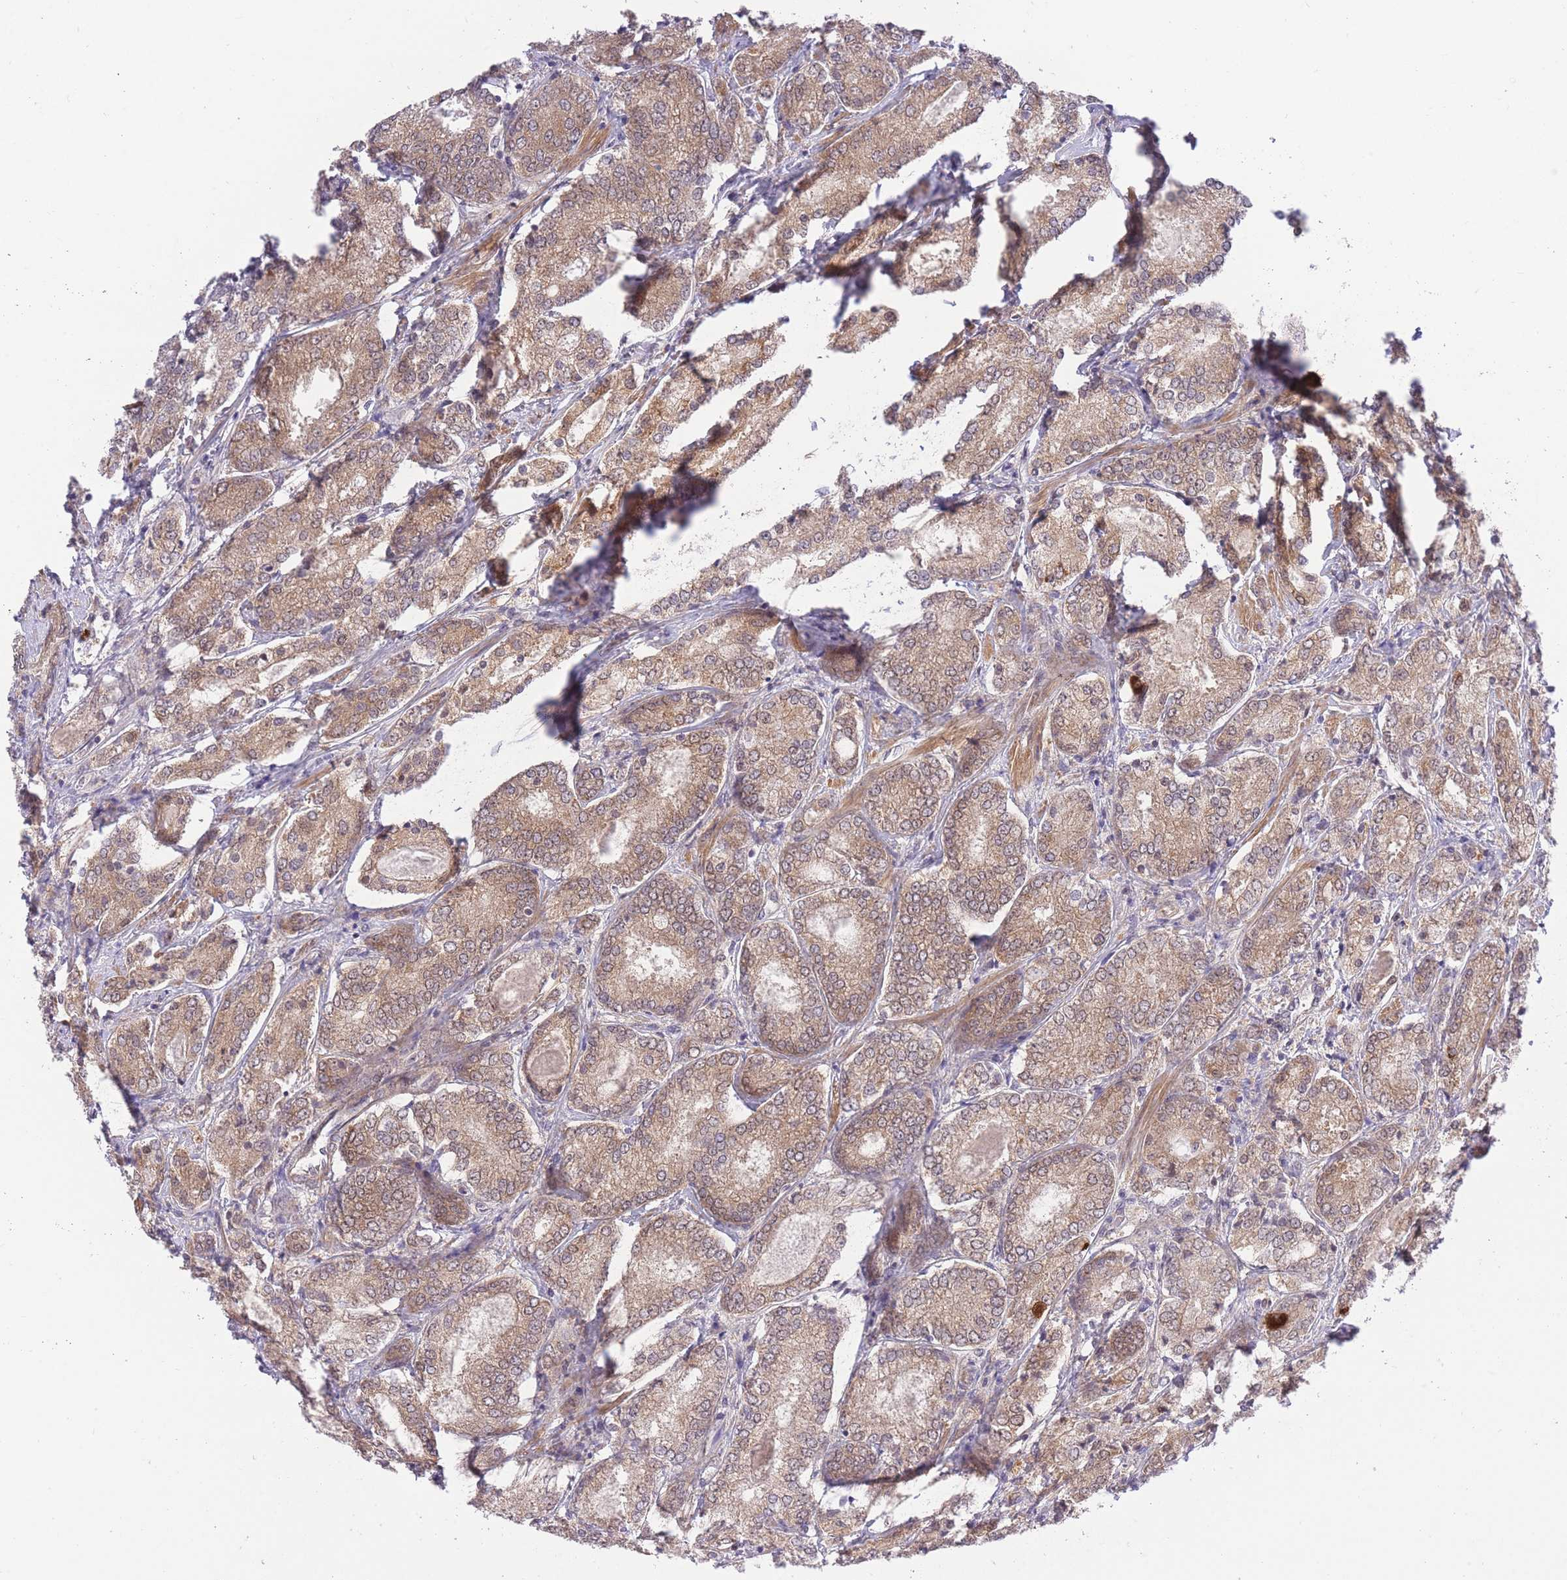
{"staining": {"intensity": "weak", "quantity": ">75%", "location": "cytoplasmic/membranous"}, "tissue": "prostate cancer", "cell_type": "Tumor cells", "image_type": "cancer", "snomed": [{"axis": "morphology", "description": "Adenocarcinoma, High grade"}, {"axis": "topography", "description": "Prostate"}], "caption": "Immunohistochemical staining of prostate cancer demonstrates low levels of weak cytoplasmic/membranous protein expression in approximately >75% of tumor cells.", "gene": "ELOA2", "patient": {"sex": "male", "age": 63}}